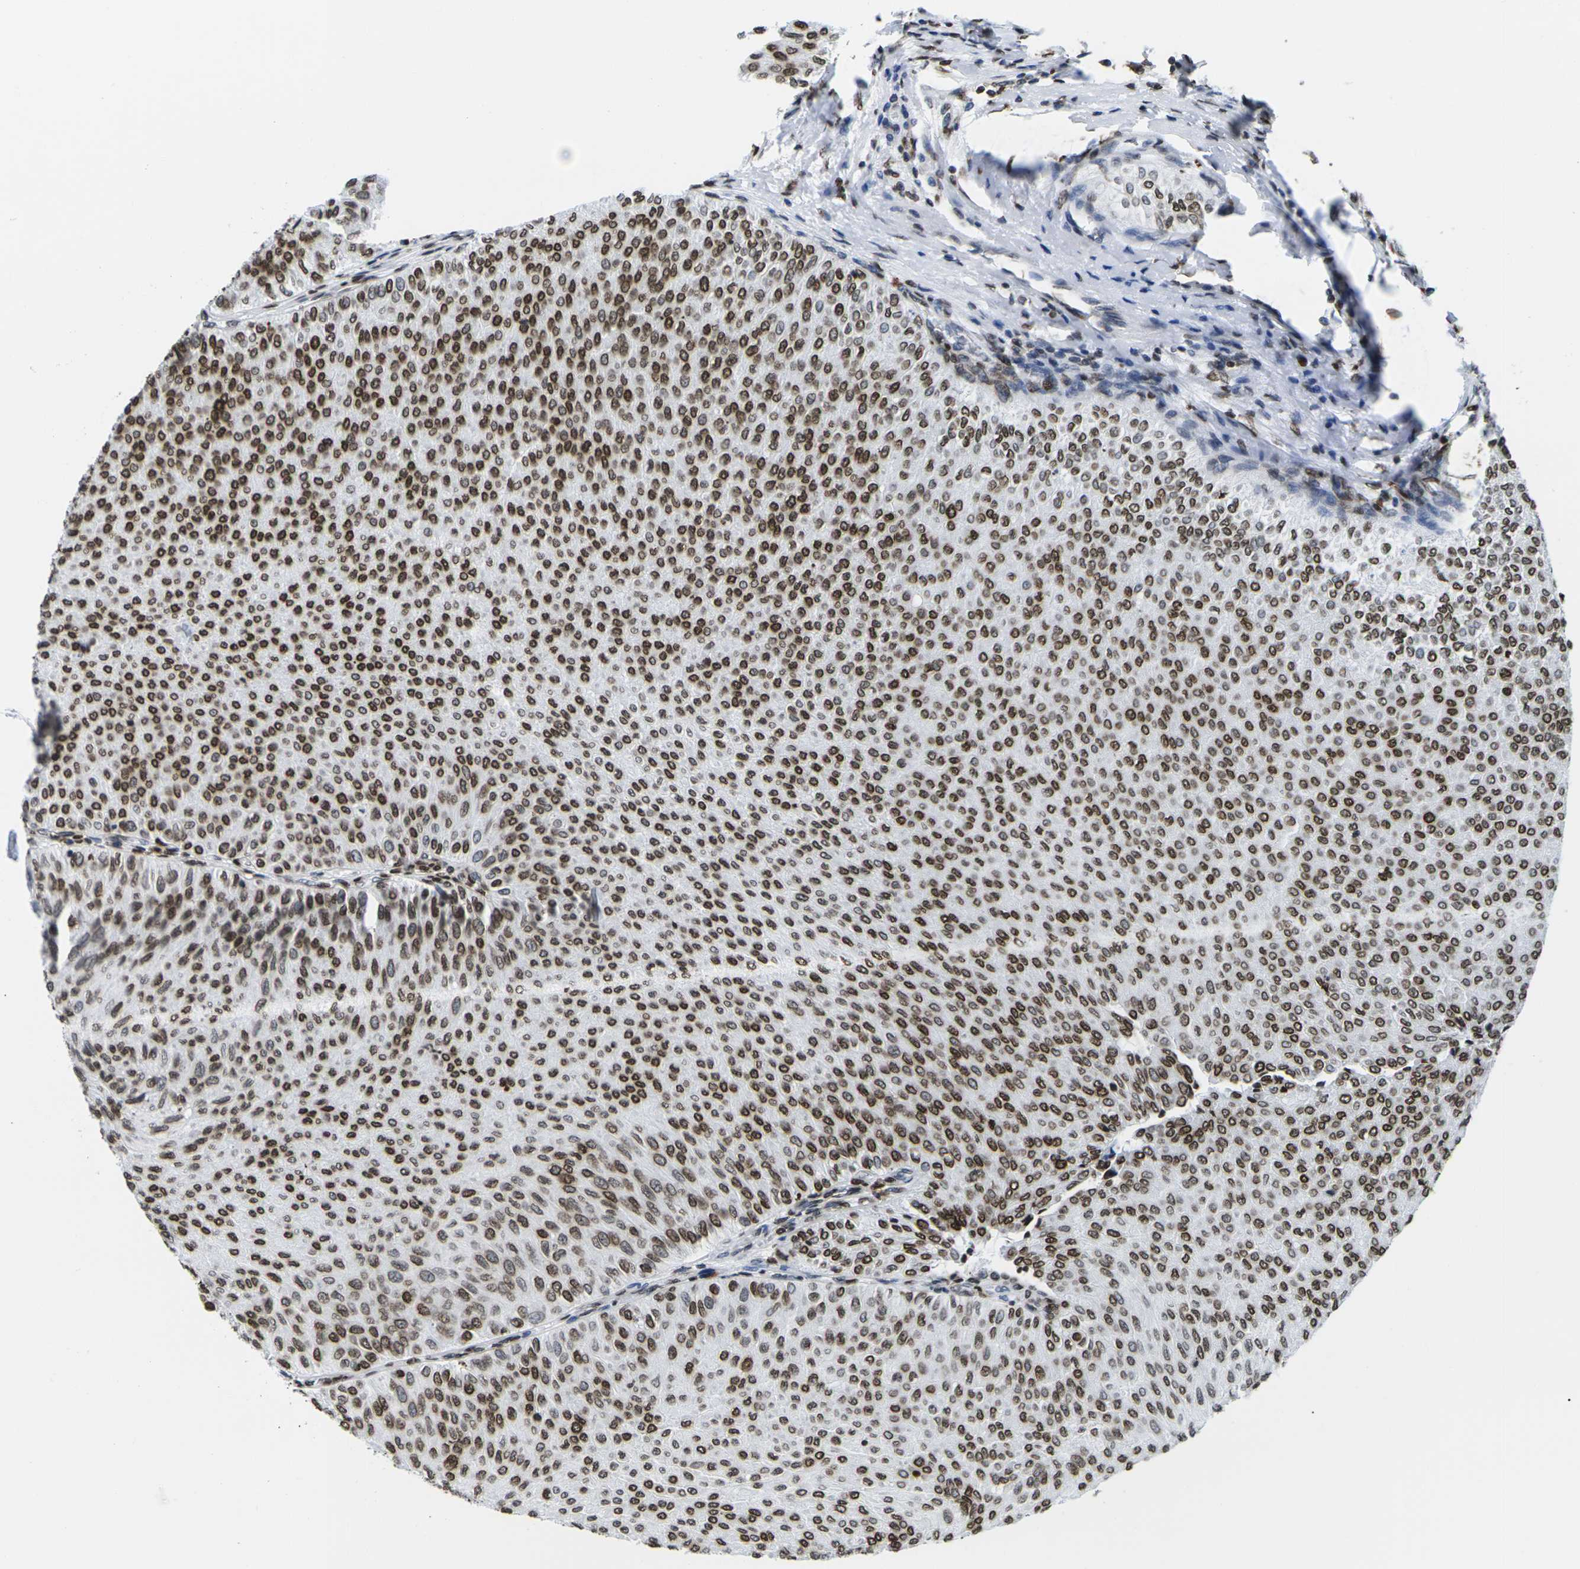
{"staining": {"intensity": "strong", "quantity": ">75%", "location": "cytoplasmic/membranous,nuclear"}, "tissue": "urothelial cancer", "cell_type": "Tumor cells", "image_type": "cancer", "snomed": [{"axis": "morphology", "description": "Urothelial carcinoma, Low grade"}, {"axis": "topography", "description": "Urinary bladder"}], "caption": "This photomicrograph displays immunohistochemistry (IHC) staining of urothelial carcinoma (low-grade), with high strong cytoplasmic/membranous and nuclear positivity in approximately >75% of tumor cells.", "gene": "H2AC21", "patient": {"sex": "male", "age": 78}}